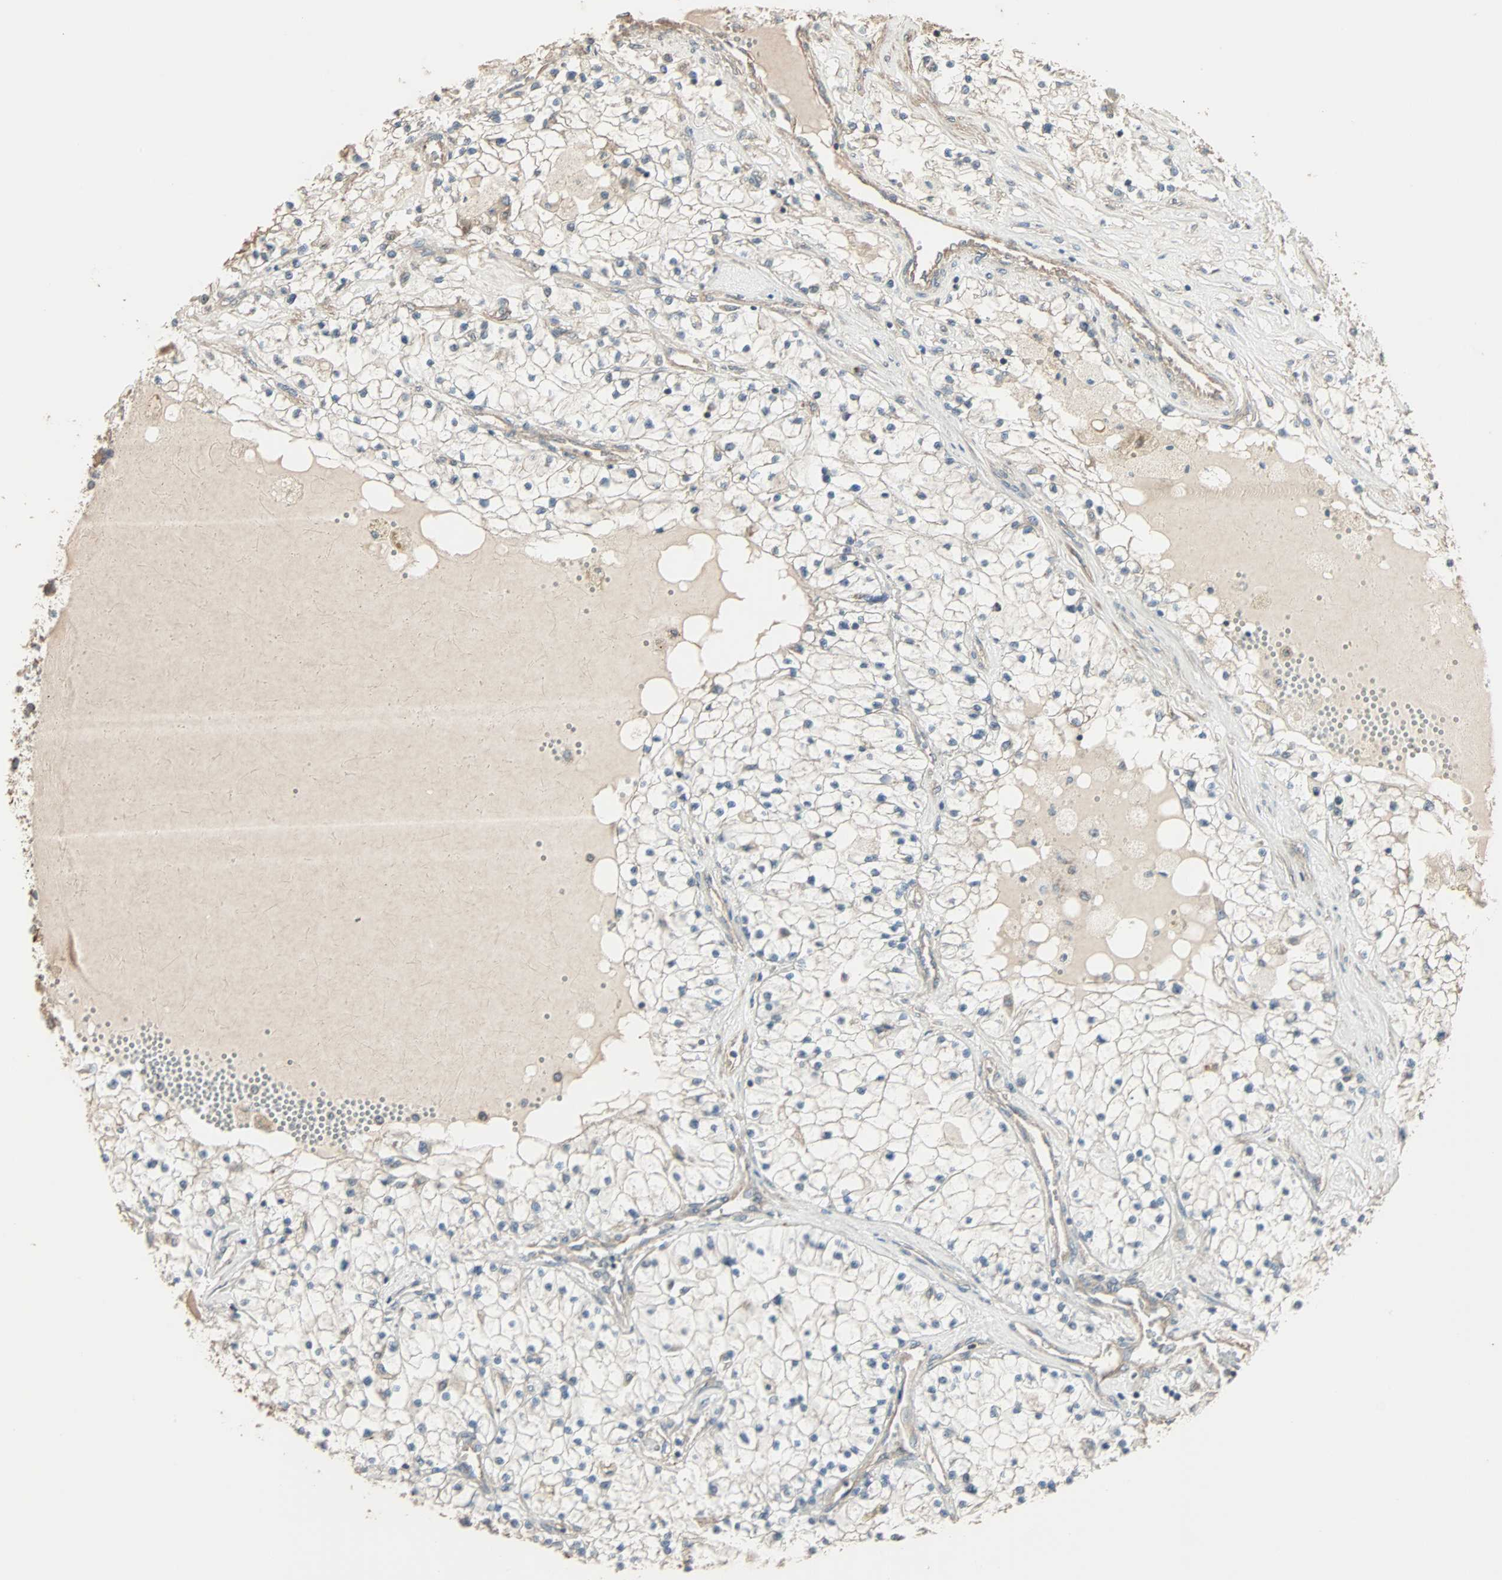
{"staining": {"intensity": "negative", "quantity": "none", "location": "none"}, "tissue": "renal cancer", "cell_type": "Tumor cells", "image_type": "cancer", "snomed": [{"axis": "morphology", "description": "Adenocarcinoma, NOS"}, {"axis": "topography", "description": "Kidney"}], "caption": "Immunohistochemical staining of human renal adenocarcinoma shows no significant staining in tumor cells.", "gene": "GALNT3", "patient": {"sex": "male", "age": 68}}